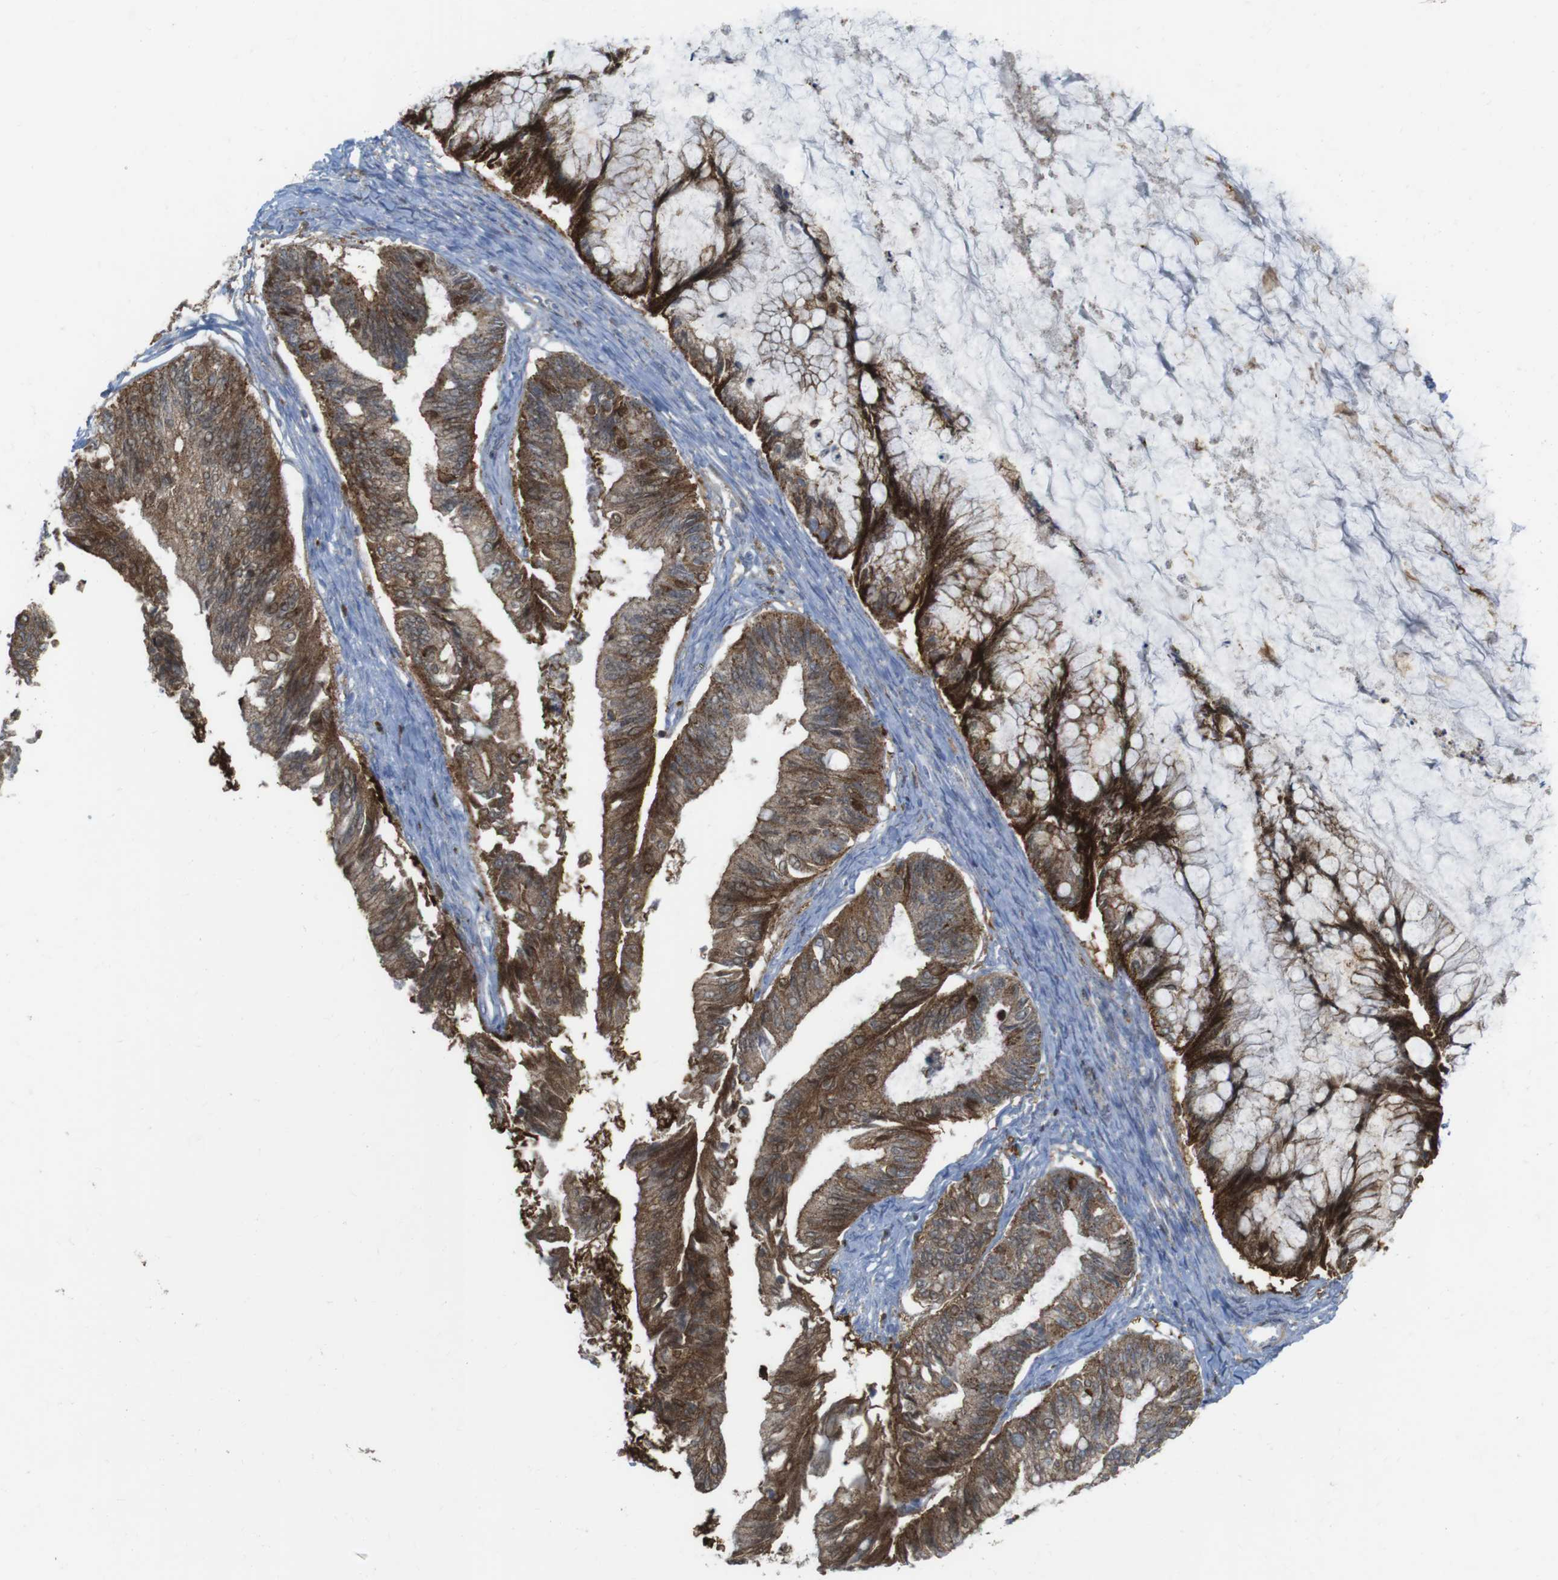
{"staining": {"intensity": "strong", "quantity": ">75%", "location": "cytoplasmic/membranous"}, "tissue": "ovarian cancer", "cell_type": "Tumor cells", "image_type": "cancer", "snomed": [{"axis": "morphology", "description": "Cystadenocarcinoma, mucinous, NOS"}, {"axis": "topography", "description": "Ovary"}], "caption": "Immunohistochemical staining of human ovarian cancer (mucinous cystadenocarcinoma) shows strong cytoplasmic/membranous protein positivity in approximately >75% of tumor cells.", "gene": "PRKCD", "patient": {"sex": "female", "age": 57}}